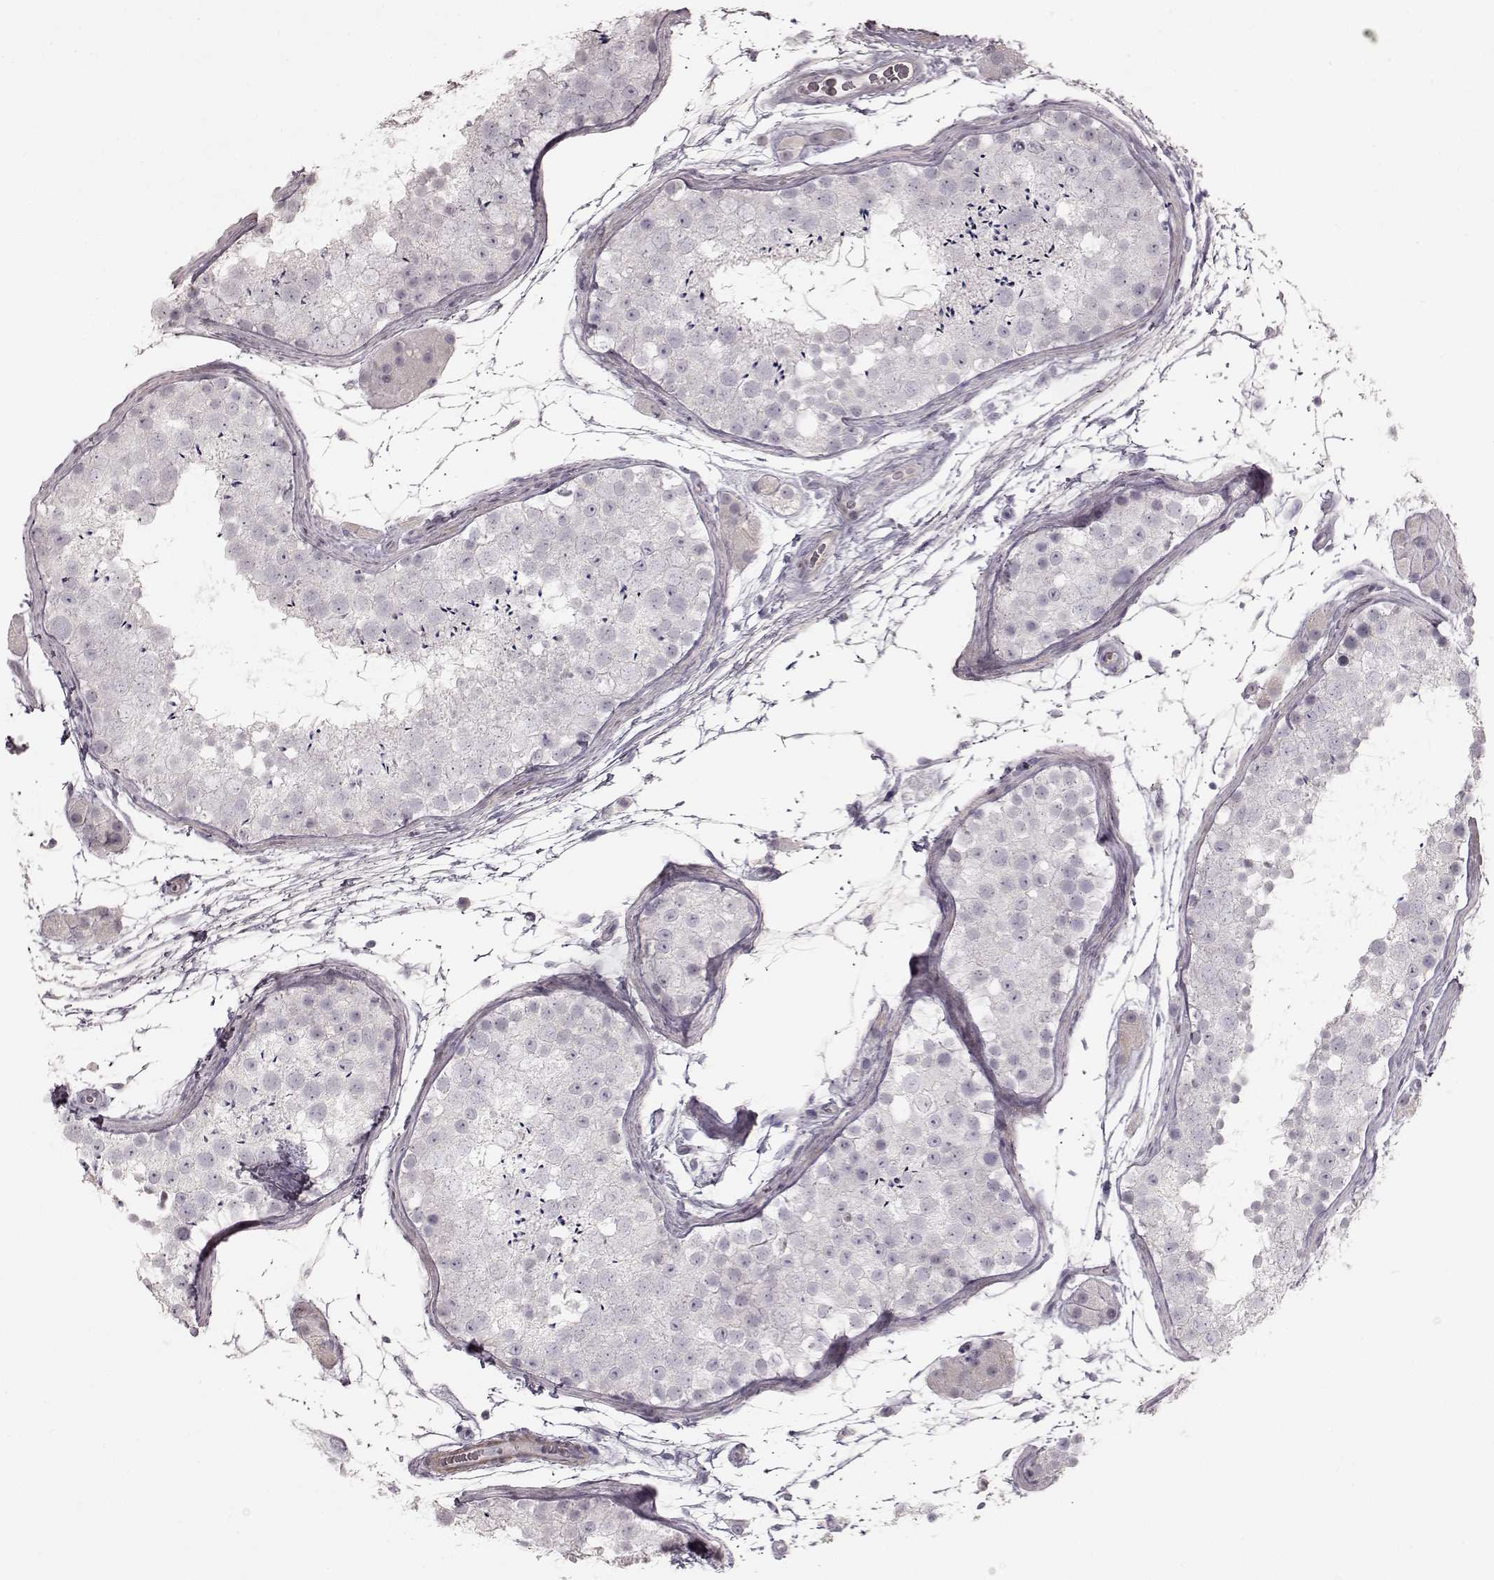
{"staining": {"intensity": "negative", "quantity": "none", "location": "none"}, "tissue": "testis", "cell_type": "Cells in seminiferous ducts", "image_type": "normal", "snomed": [{"axis": "morphology", "description": "Normal tissue, NOS"}, {"axis": "topography", "description": "Testis"}], "caption": "Cells in seminiferous ducts are negative for brown protein staining in unremarkable testis. The staining was performed using DAB to visualize the protein expression in brown, while the nuclei were stained in blue with hematoxylin (Magnification: 20x).", "gene": "PRLHR", "patient": {"sex": "male", "age": 41}}